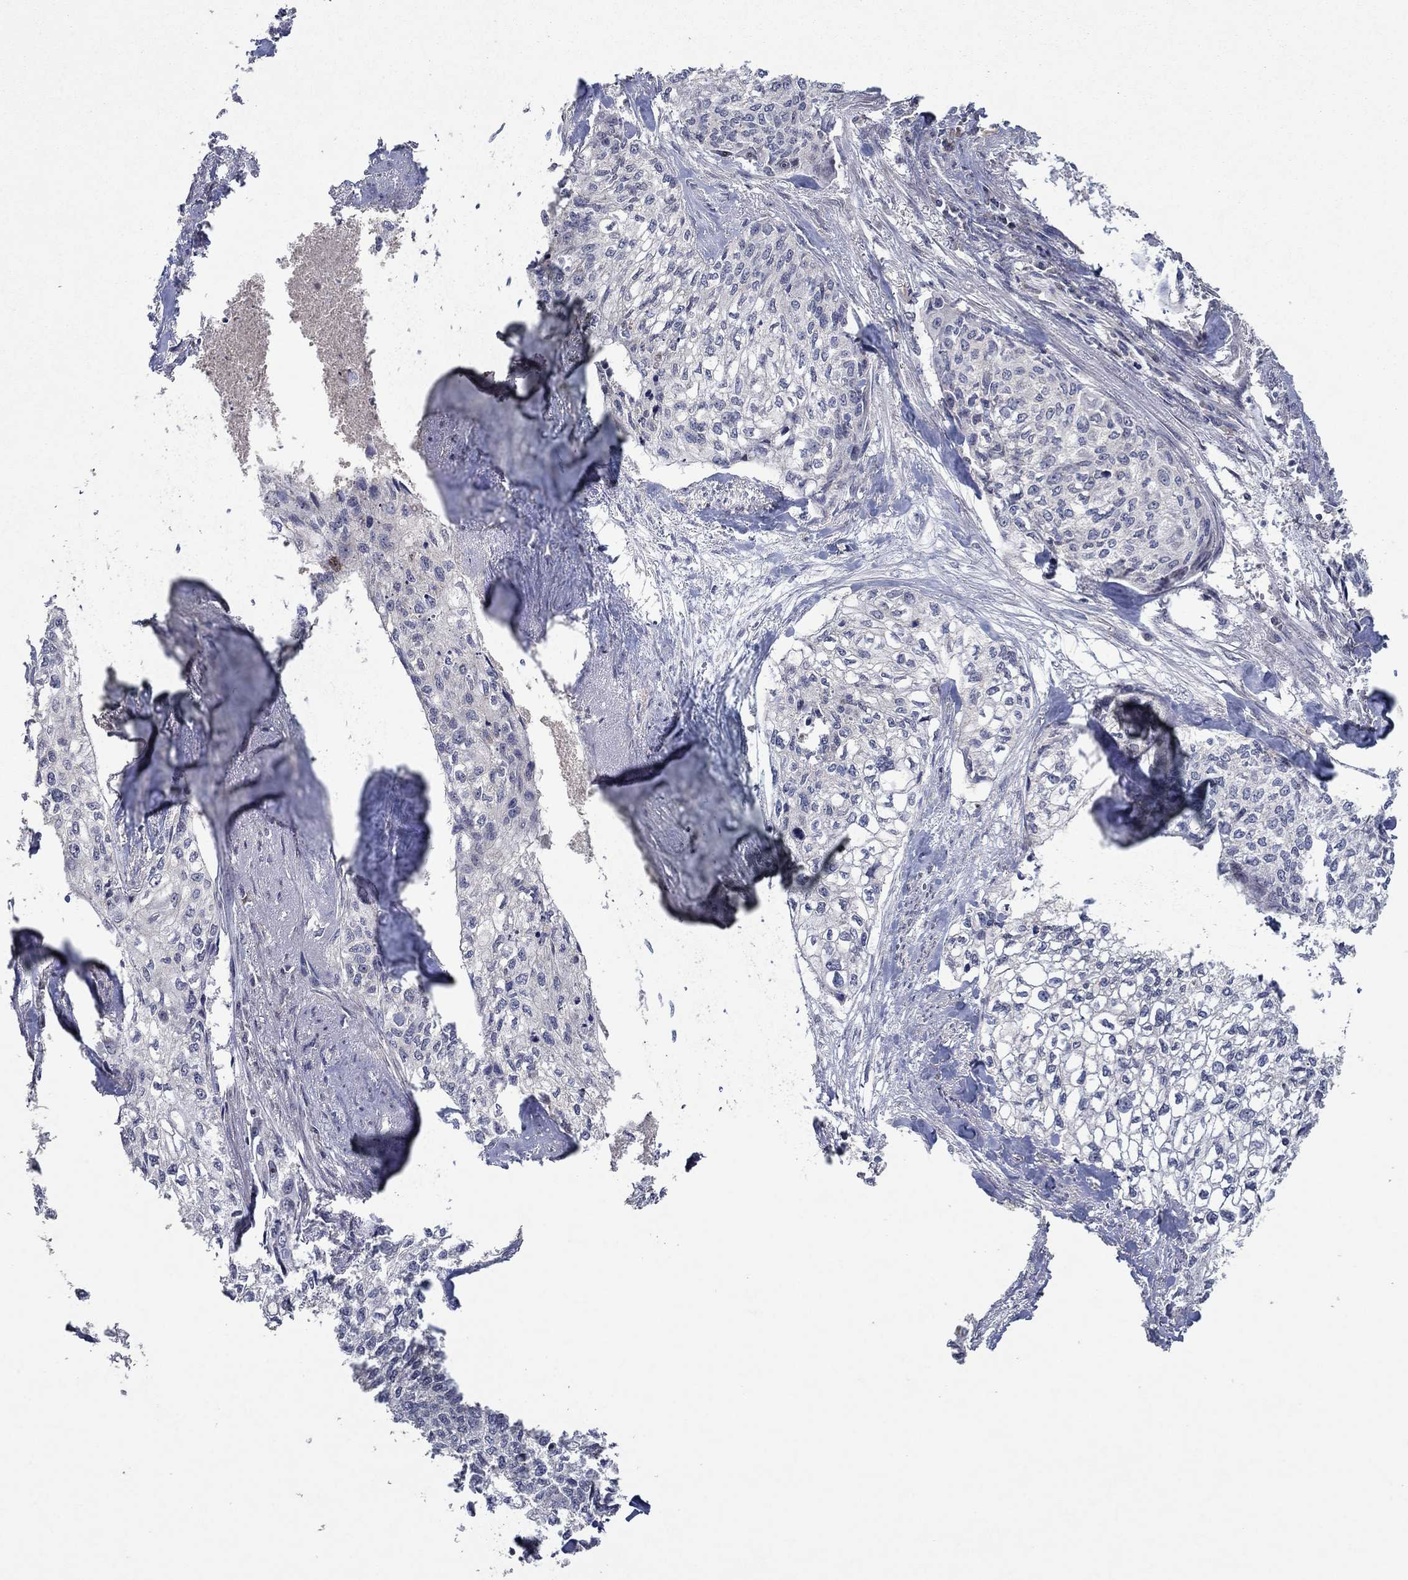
{"staining": {"intensity": "negative", "quantity": "none", "location": "none"}, "tissue": "cervical cancer", "cell_type": "Tumor cells", "image_type": "cancer", "snomed": [{"axis": "morphology", "description": "Squamous cell carcinoma, NOS"}, {"axis": "topography", "description": "Cervix"}], "caption": "Image shows no significant protein staining in tumor cells of squamous cell carcinoma (cervical).", "gene": "IL4", "patient": {"sex": "female", "age": 58}}